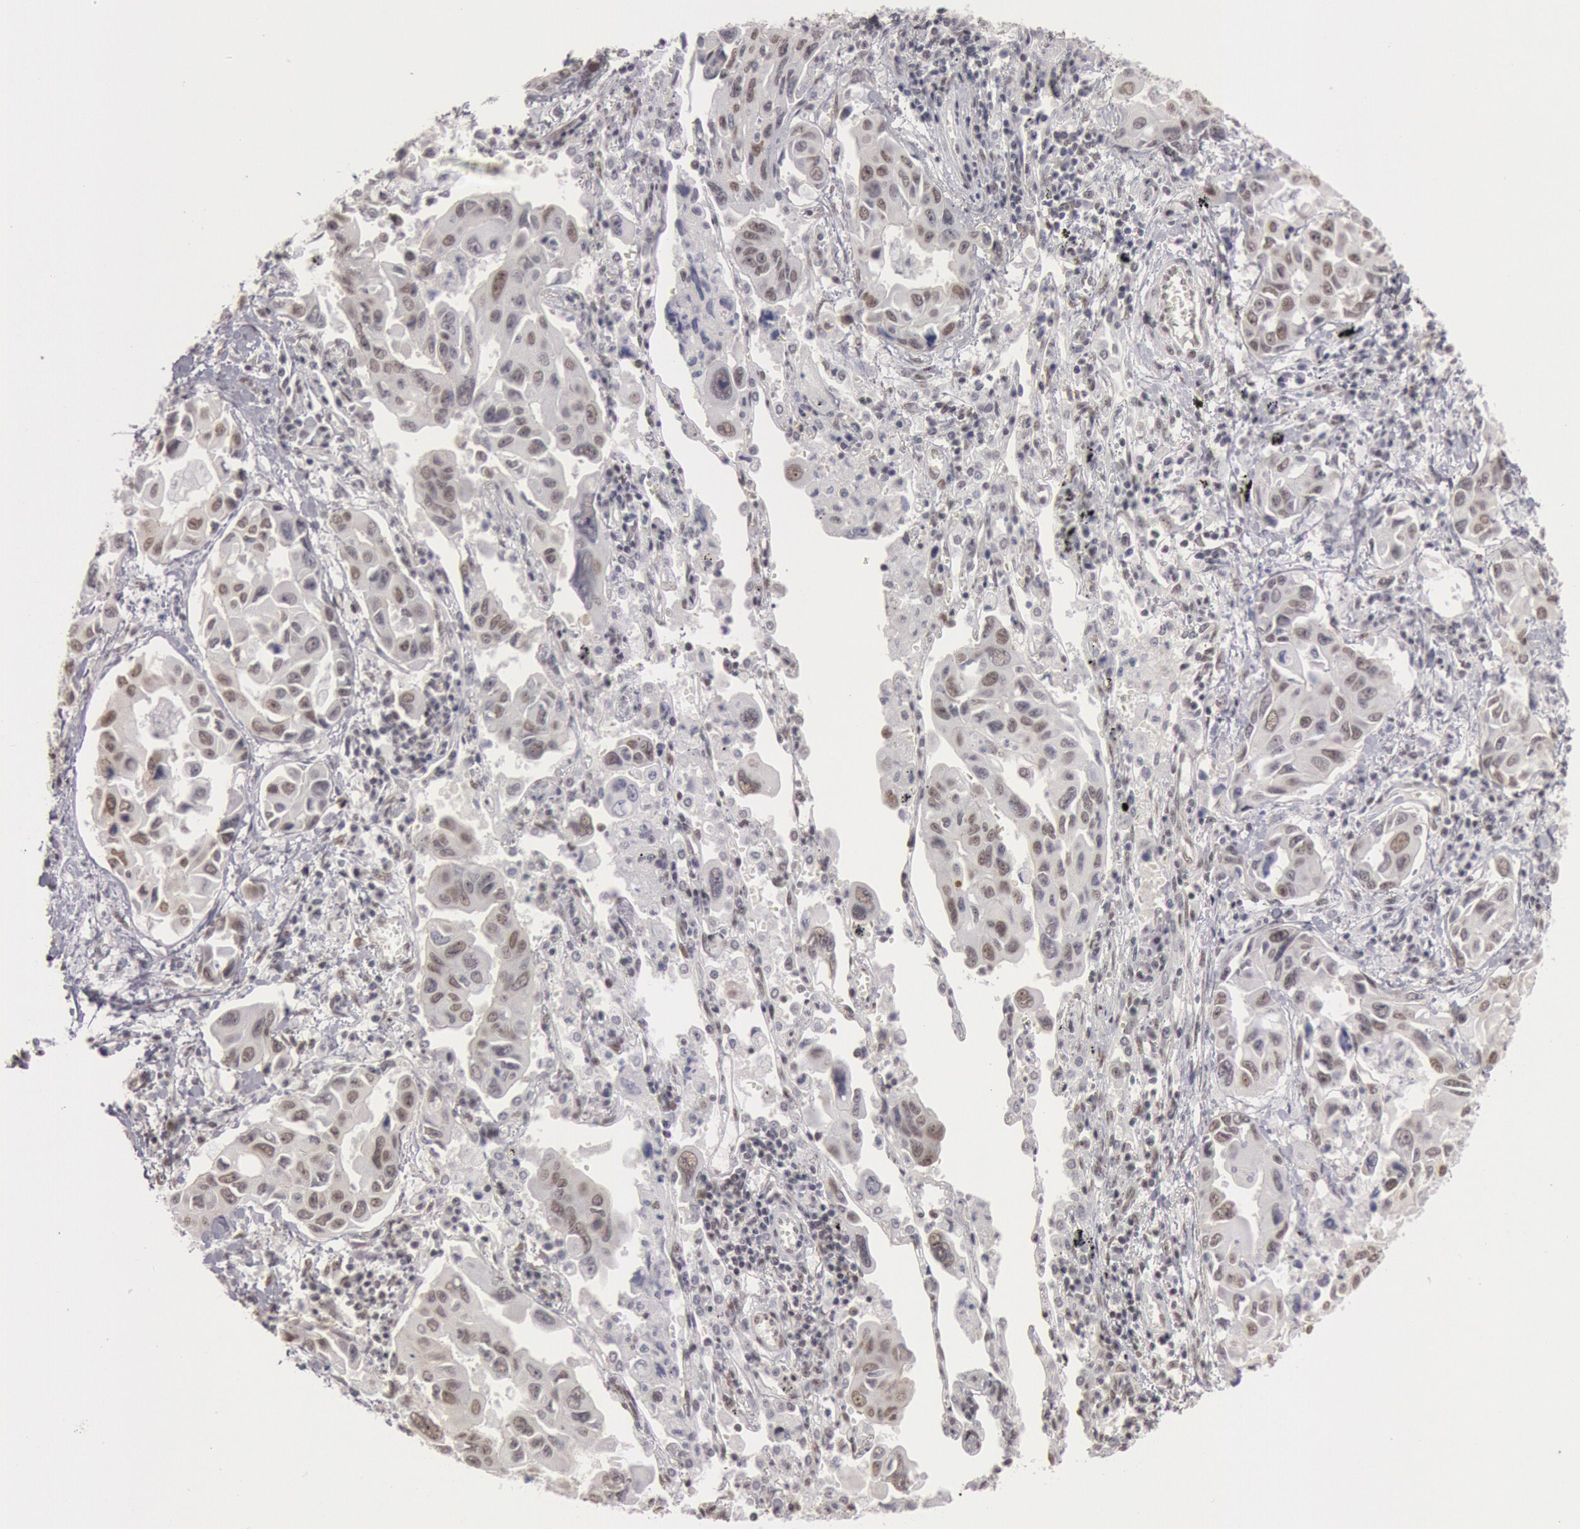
{"staining": {"intensity": "weak", "quantity": ">75%", "location": "nuclear"}, "tissue": "lung cancer", "cell_type": "Tumor cells", "image_type": "cancer", "snomed": [{"axis": "morphology", "description": "Adenocarcinoma, NOS"}, {"axis": "topography", "description": "Lung"}], "caption": "Human adenocarcinoma (lung) stained for a protein (brown) exhibits weak nuclear positive expression in about >75% of tumor cells.", "gene": "ESS2", "patient": {"sex": "male", "age": 64}}